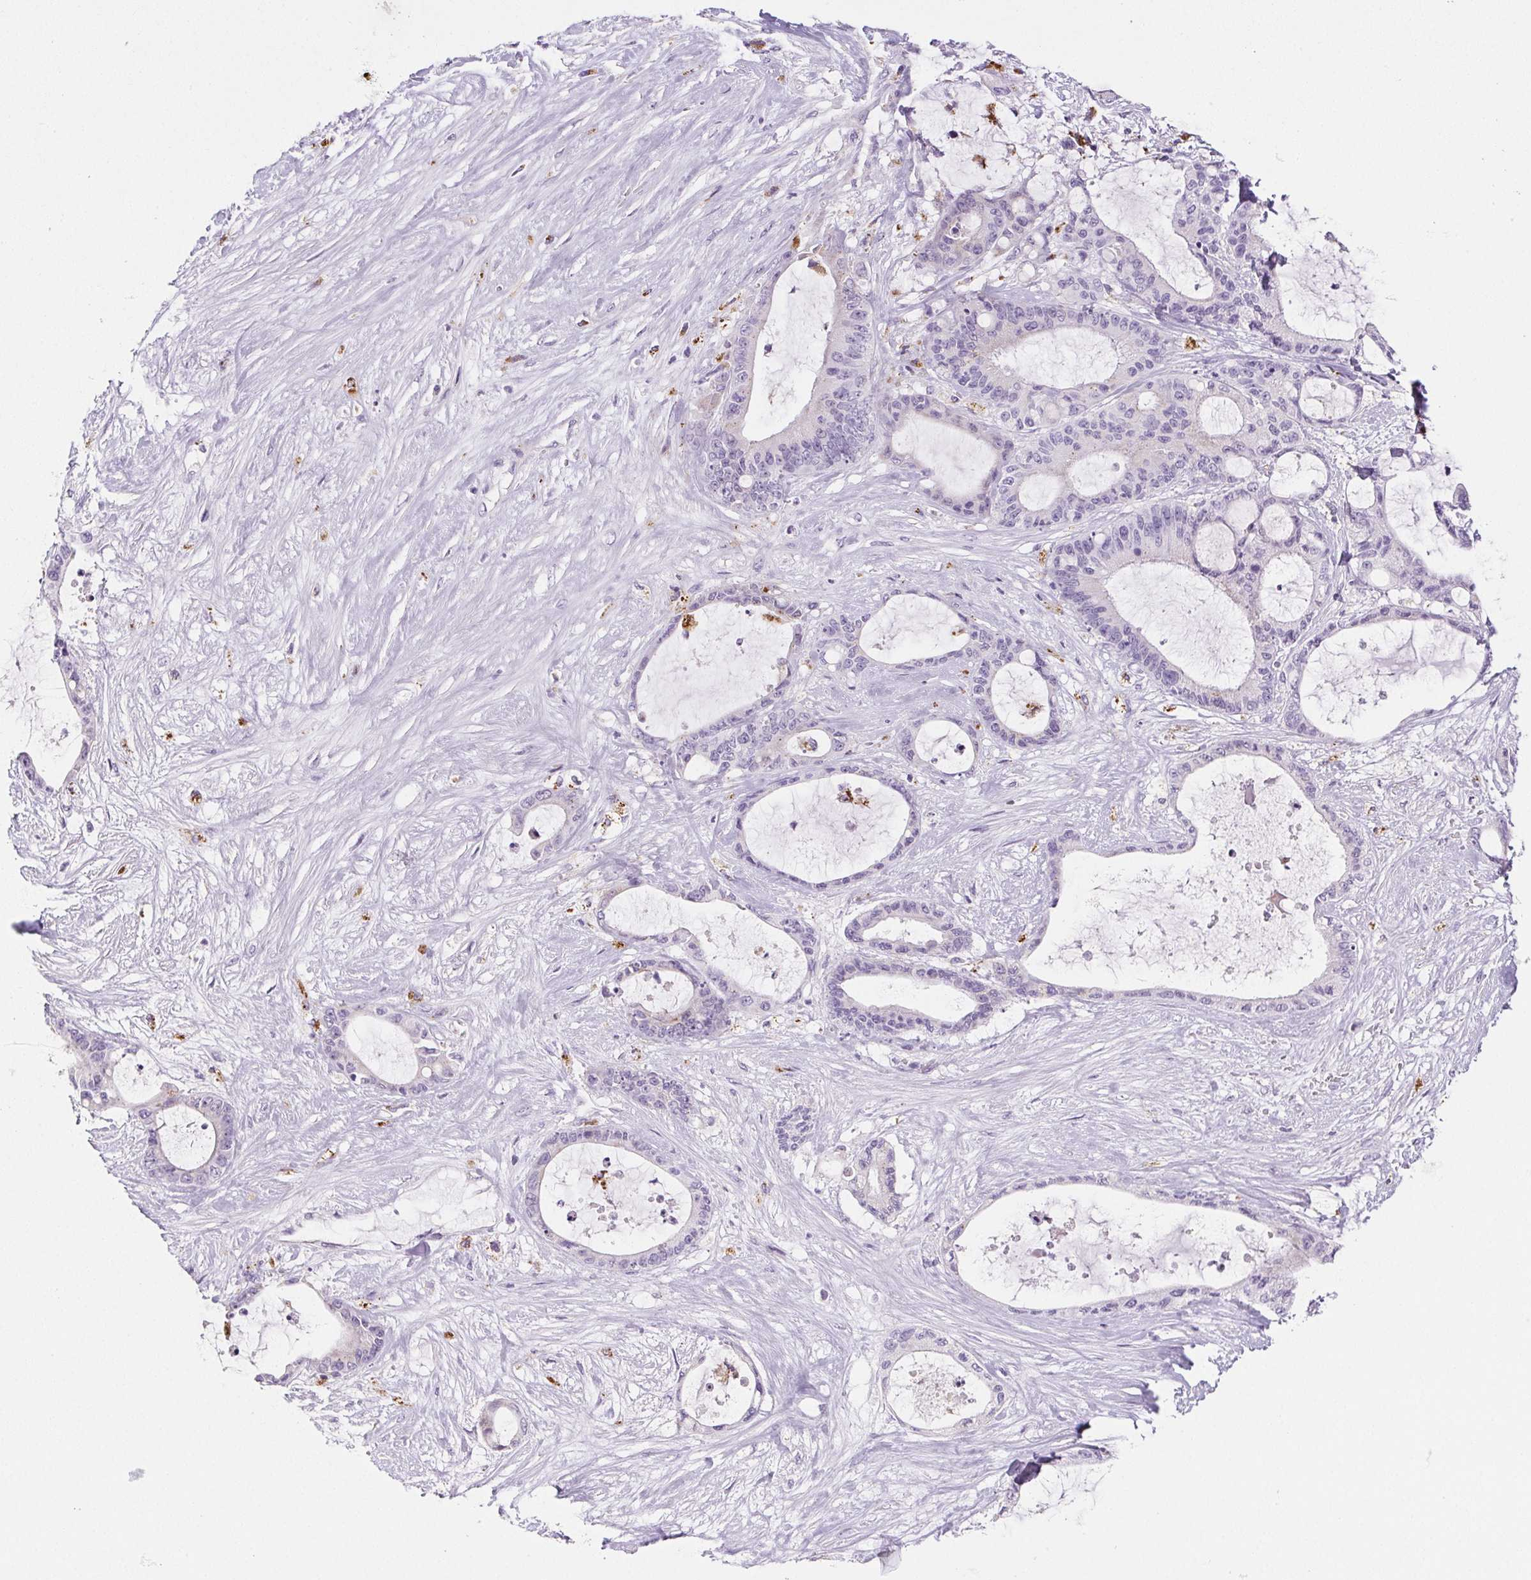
{"staining": {"intensity": "negative", "quantity": "none", "location": "none"}, "tissue": "liver cancer", "cell_type": "Tumor cells", "image_type": "cancer", "snomed": [{"axis": "morphology", "description": "Normal tissue, NOS"}, {"axis": "morphology", "description": "Cholangiocarcinoma"}, {"axis": "topography", "description": "Liver"}, {"axis": "topography", "description": "Peripheral nerve tissue"}], "caption": "Immunohistochemical staining of liver cholangiocarcinoma demonstrates no significant staining in tumor cells.", "gene": "LIPA", "patient": {"sex": "female", "age": 73}}